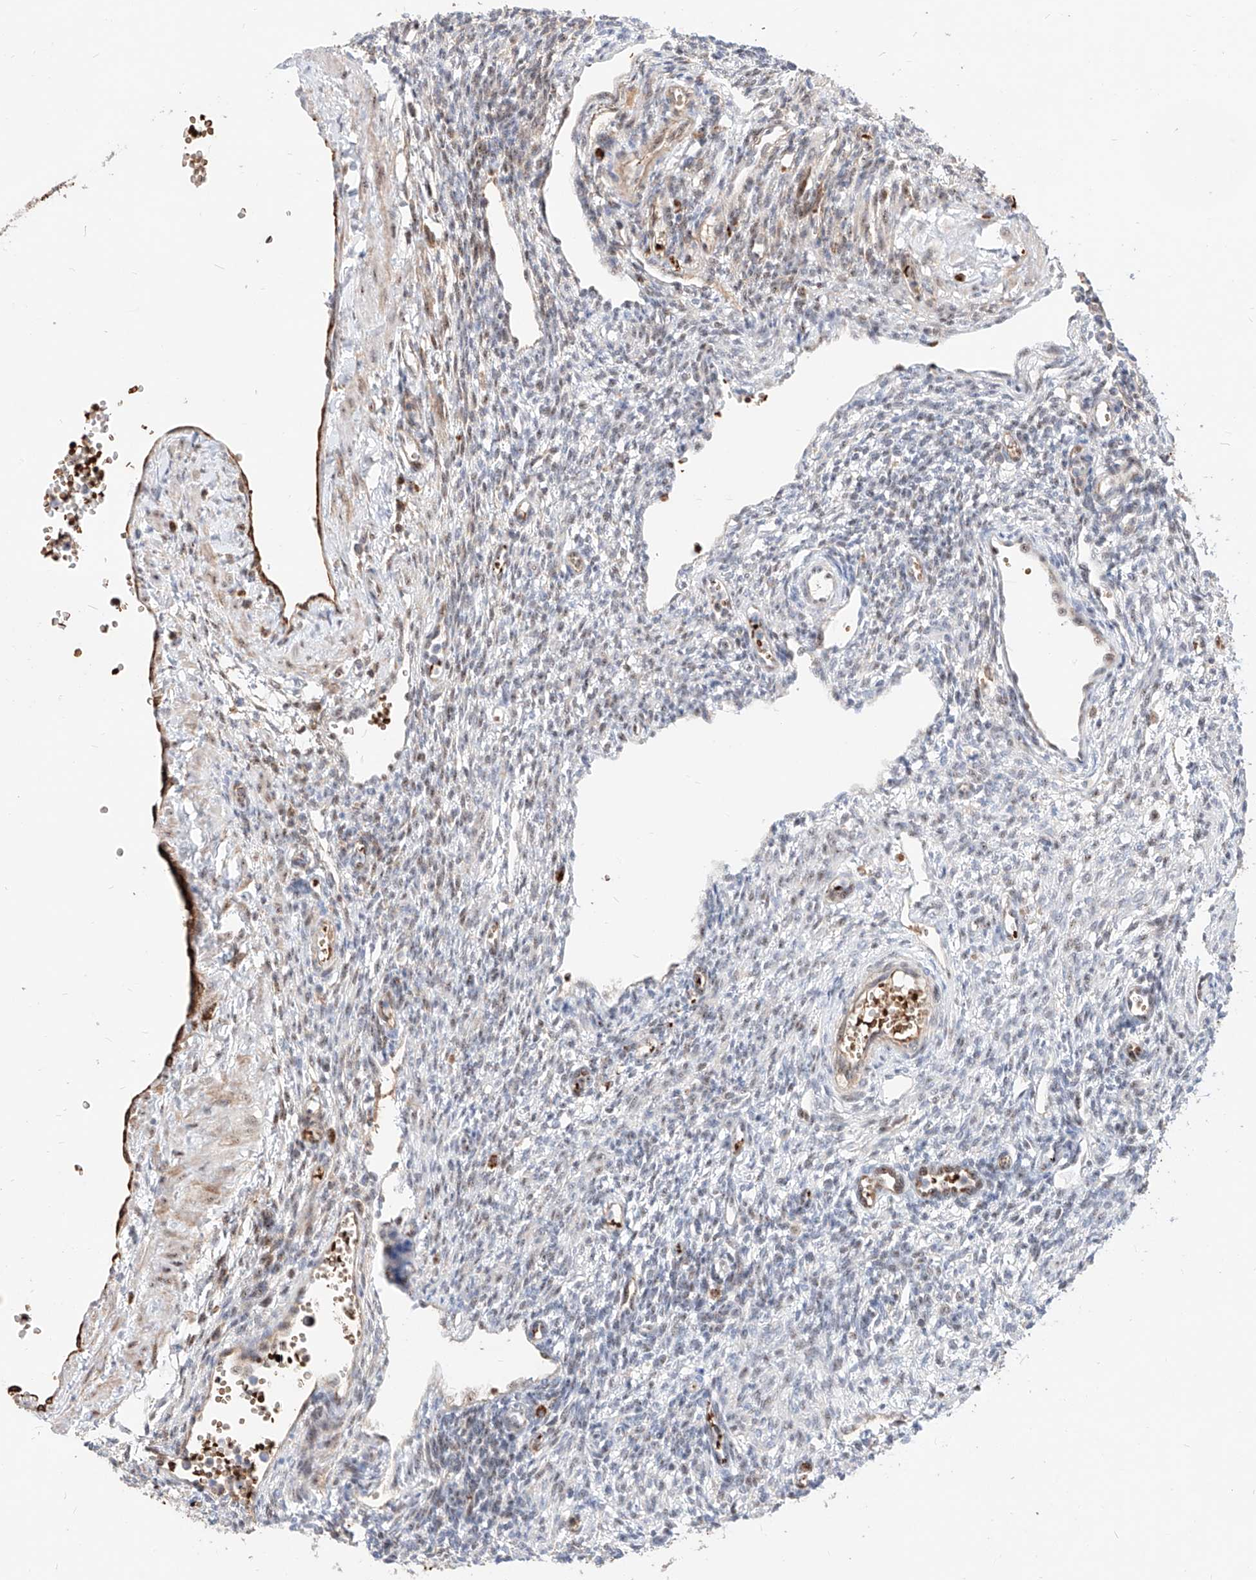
{"staining": {"intensity": "negative", "quantity": "none", "location": "none"}, "tissue": "ovary", "cell_type": "Ovarian stroma cells", "image_type": "normal", "snomed": [{"axis": "morphology", "description": "Normal tissue, NOS"}, {"axis": "morphology", "description": "Cyst, NOS"}, {"axis": "topography", "description": "Ovary"}], "caption": "There is no significant expression in ovarian stroma cells of ovary. Brightfield microscopy of immunohistochemistry stained with DAB (brown) and hematoxylin (blue), captured at high magnification.", "gene": "ZFP42", "patient": {"sex": "female", "age": 33}}